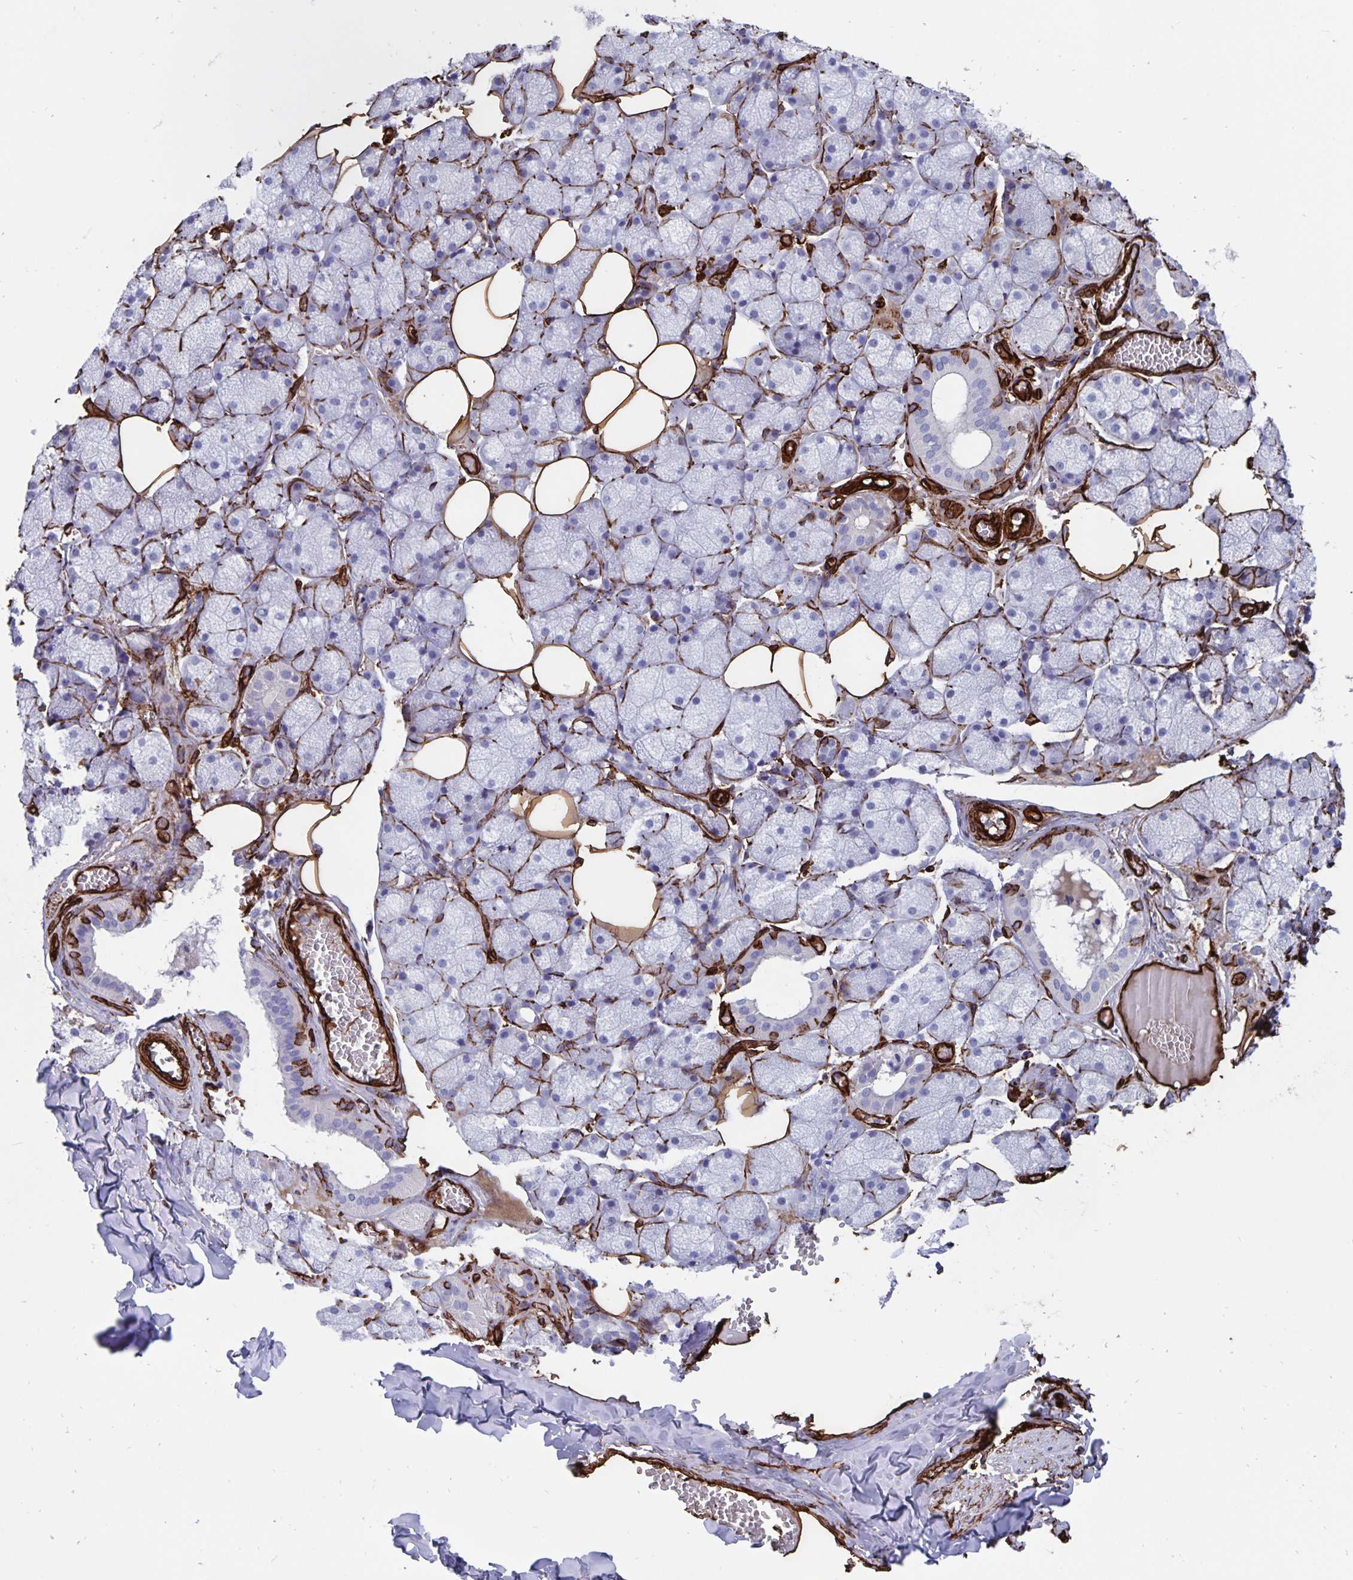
{"staining": {"intensity": "negative", "quantity": "none", "location": "none"}, "tissue": "salivary gland", "cell_type": "Glandular cells", "image_type": "normal", "snomed": [{"axis": "morphology", "description": "Normal tissue, NOS"}, {"axis": "topography", "description": "Salivary gland"}, {"axis": "topography", "description": "Peripheral nerve tissue"}], "caption": "Glandular cells show no significant staining in normal salivary gland. (Immunohistochemistry (ihc), brightfield microscopy, high magnification).", "gene": "DCHS2", "patient": {"sex": "male", "age": 38}}